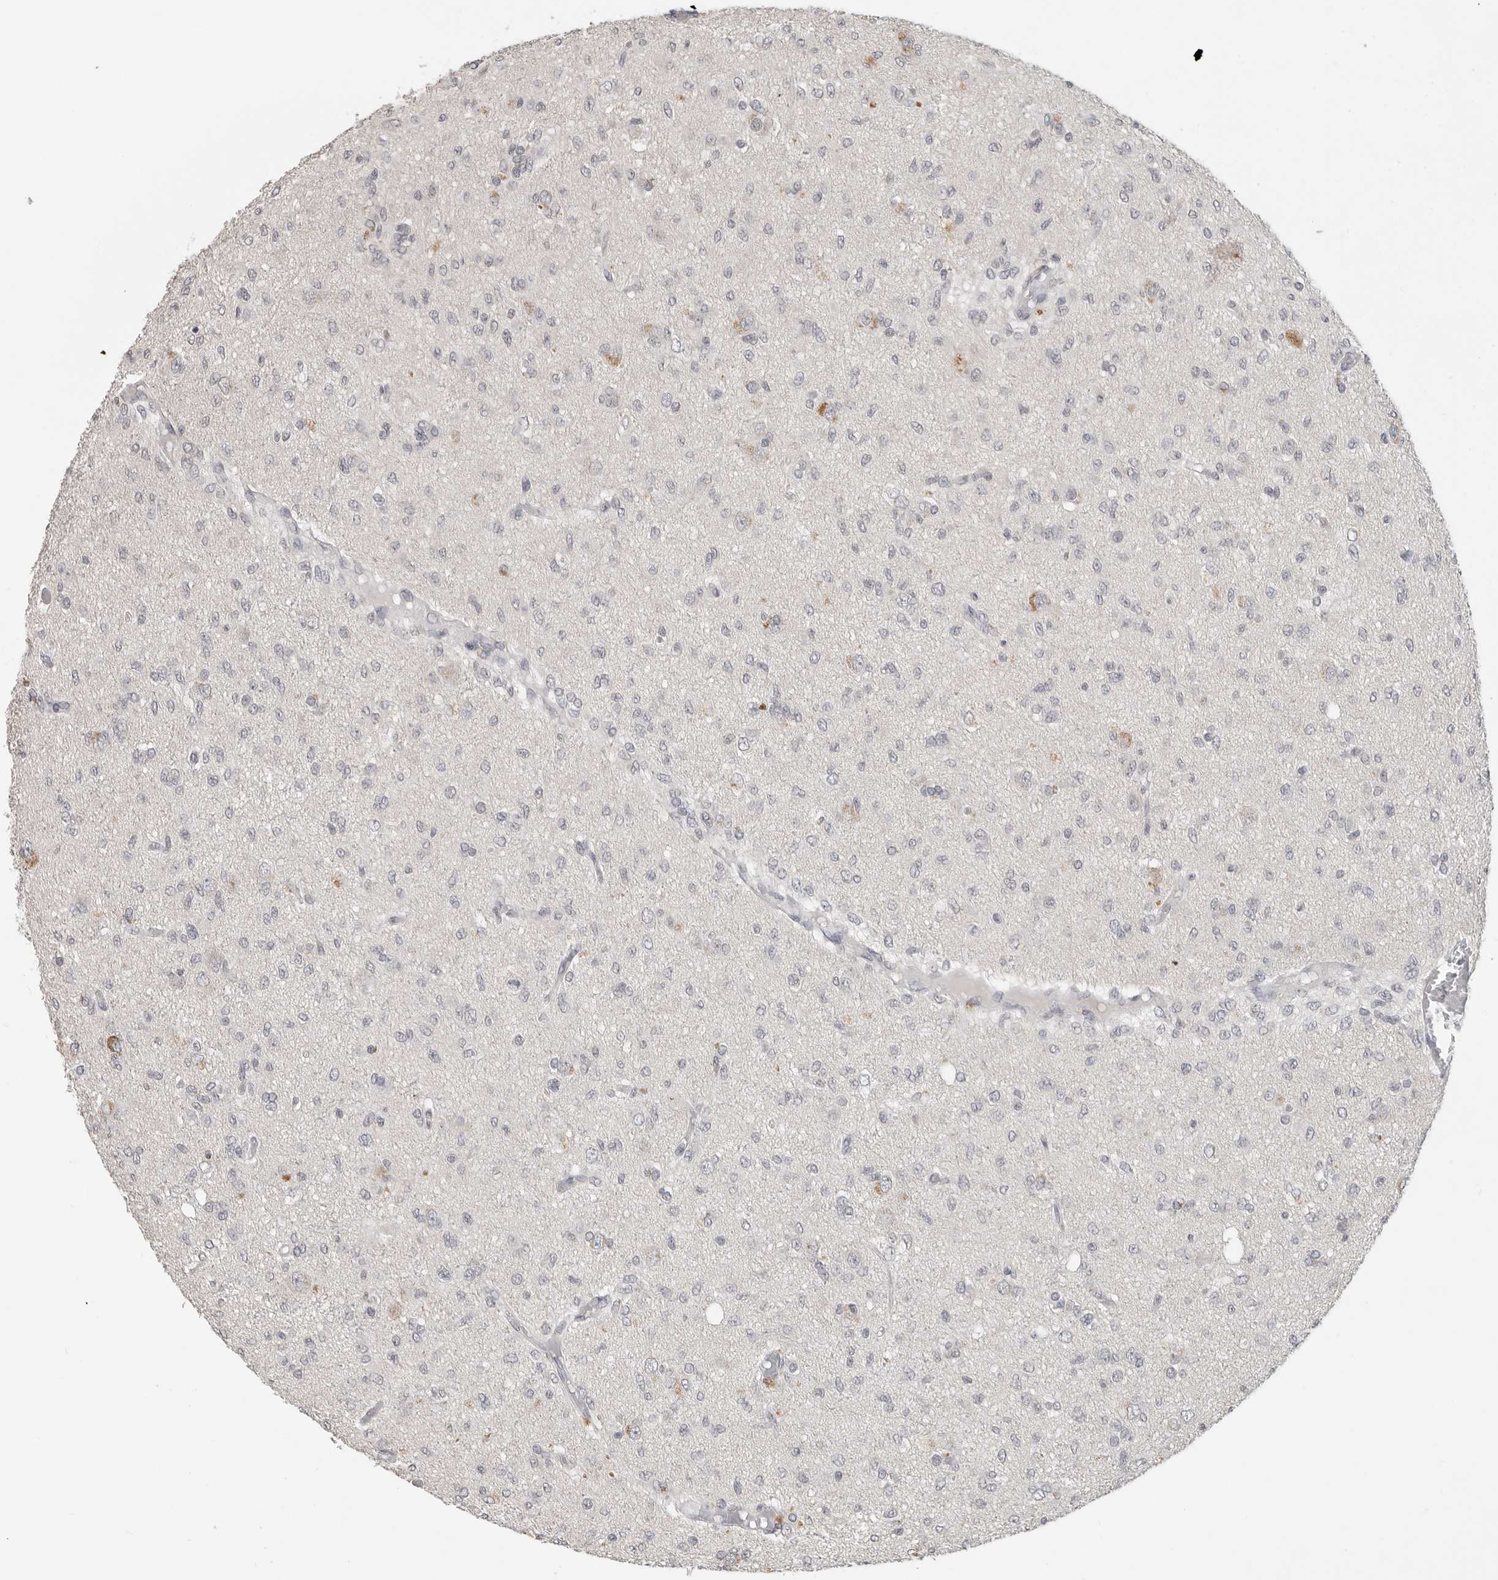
{"staining": {"intensity": "negative", "quantity": "none", "location": "none"}, "tissue": "glioma", "cell_type": "Tumor cells", "image_type": "cancer", "snomed": [{"axis": "morphology", "description": "Glioma, malignant, High grade"}, {"axis": "topography", "description": "Brain"}], "caption": "Human glioma stained for a protein using immunohistochemistry demonstrates no positivity in tumor cells.", "gene": "FOXP3", "patient": {"sex": "female", "age": 59}}